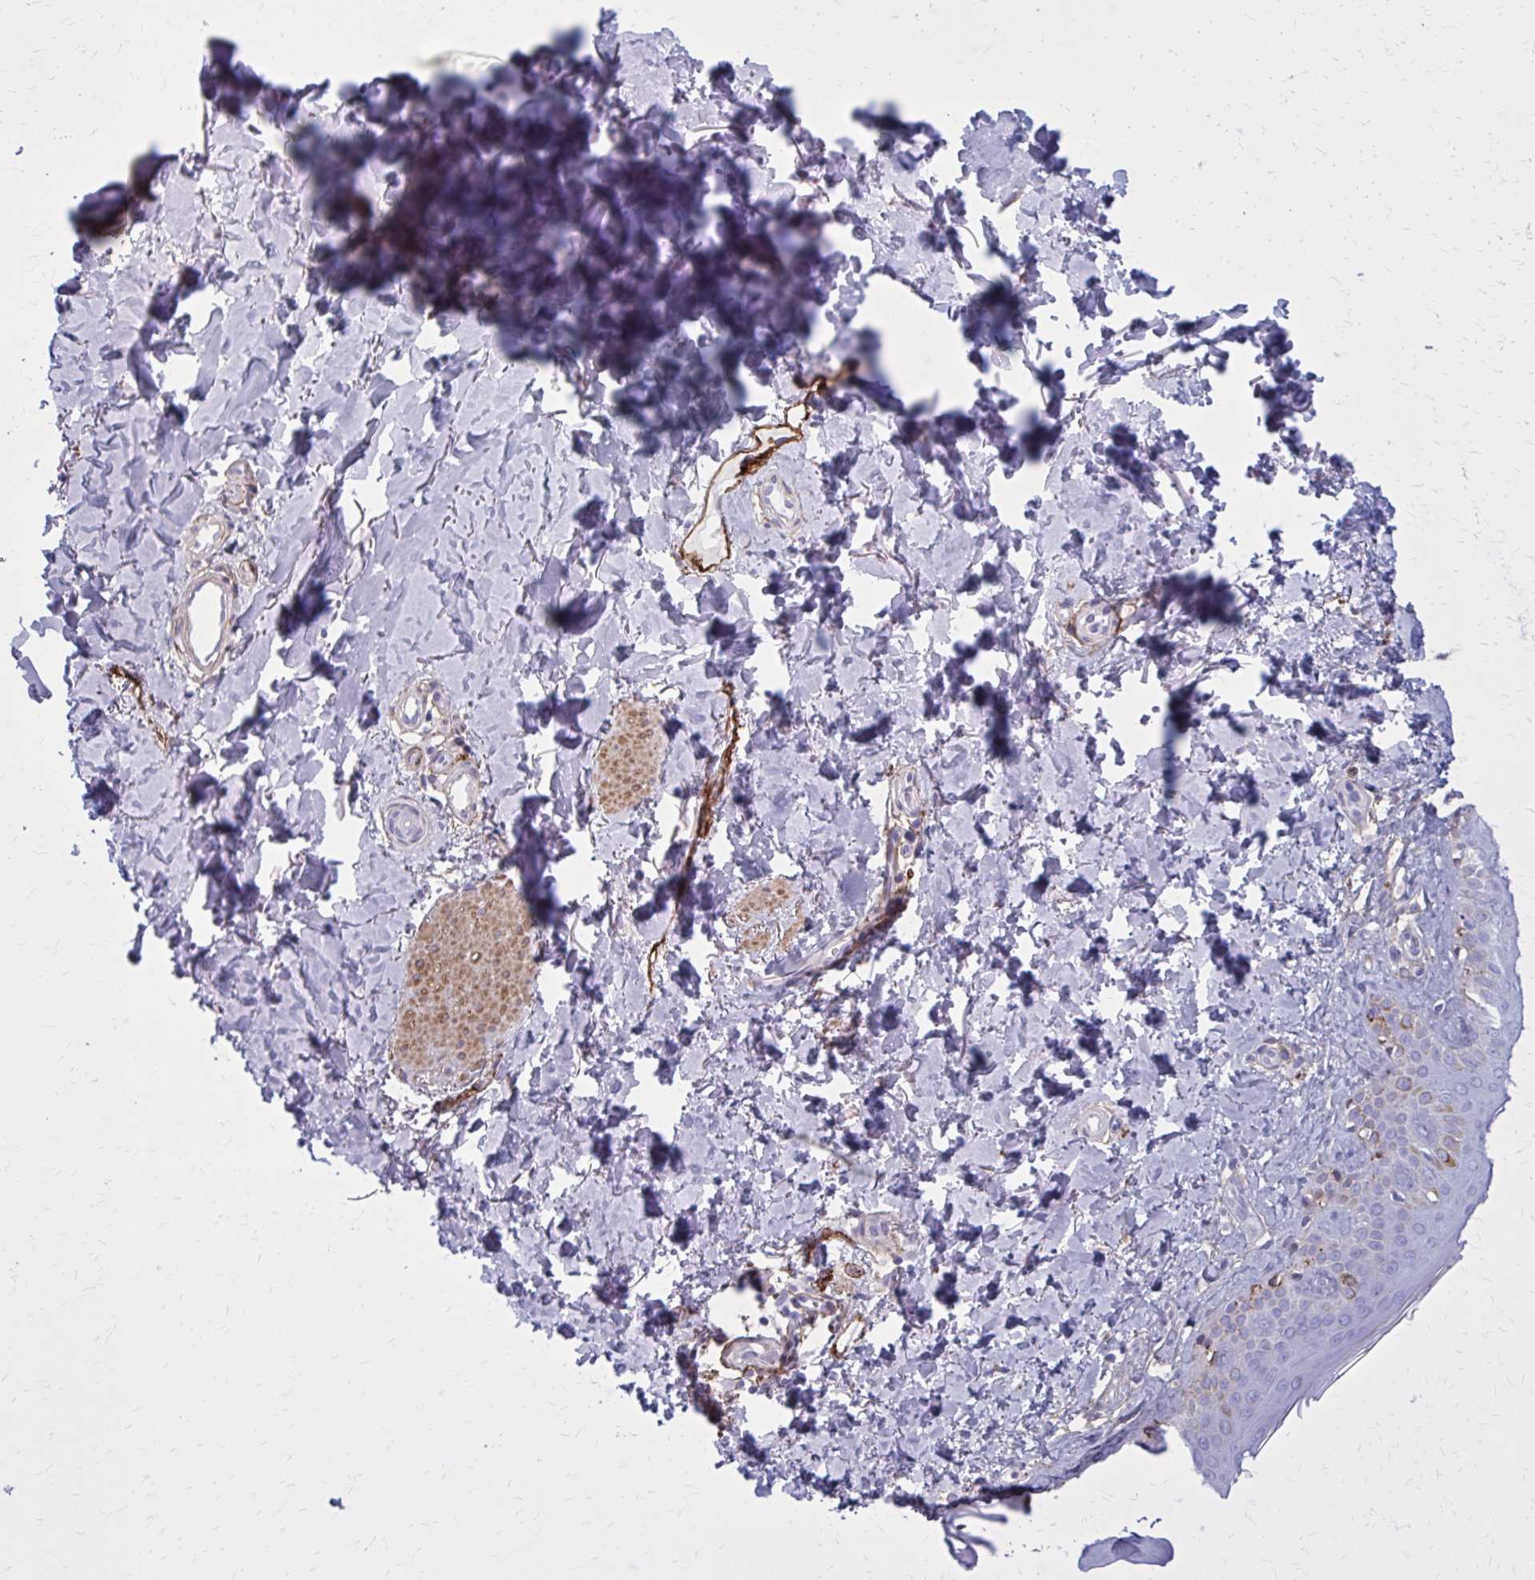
{"staining": {"intensity": "negative", "quantity": "none", "location": "none"}, "tissue": "skin", "cell_type": "Fibroblasts", "image_type": "normal", "snomed": [{"axis": "morphology", "description": "Normal tissue, NOS"}, {"axis": "topography", "description": "Skin"}, {"axis": "topography", "description": "Peripheral nerve tissue"}], "caption": "This histopathology image is of benign skin stained with immunohistochemistry (IHC) to label a protein in brown with the nuclei are counter-stained blue. There is no expression in fibroblasts. (DAB (3,3'-diaminobenzidine) immunohistochemistry, high magnification).", "gene": "AKAP12", "patient": {"sex": "female", "age": 45}}